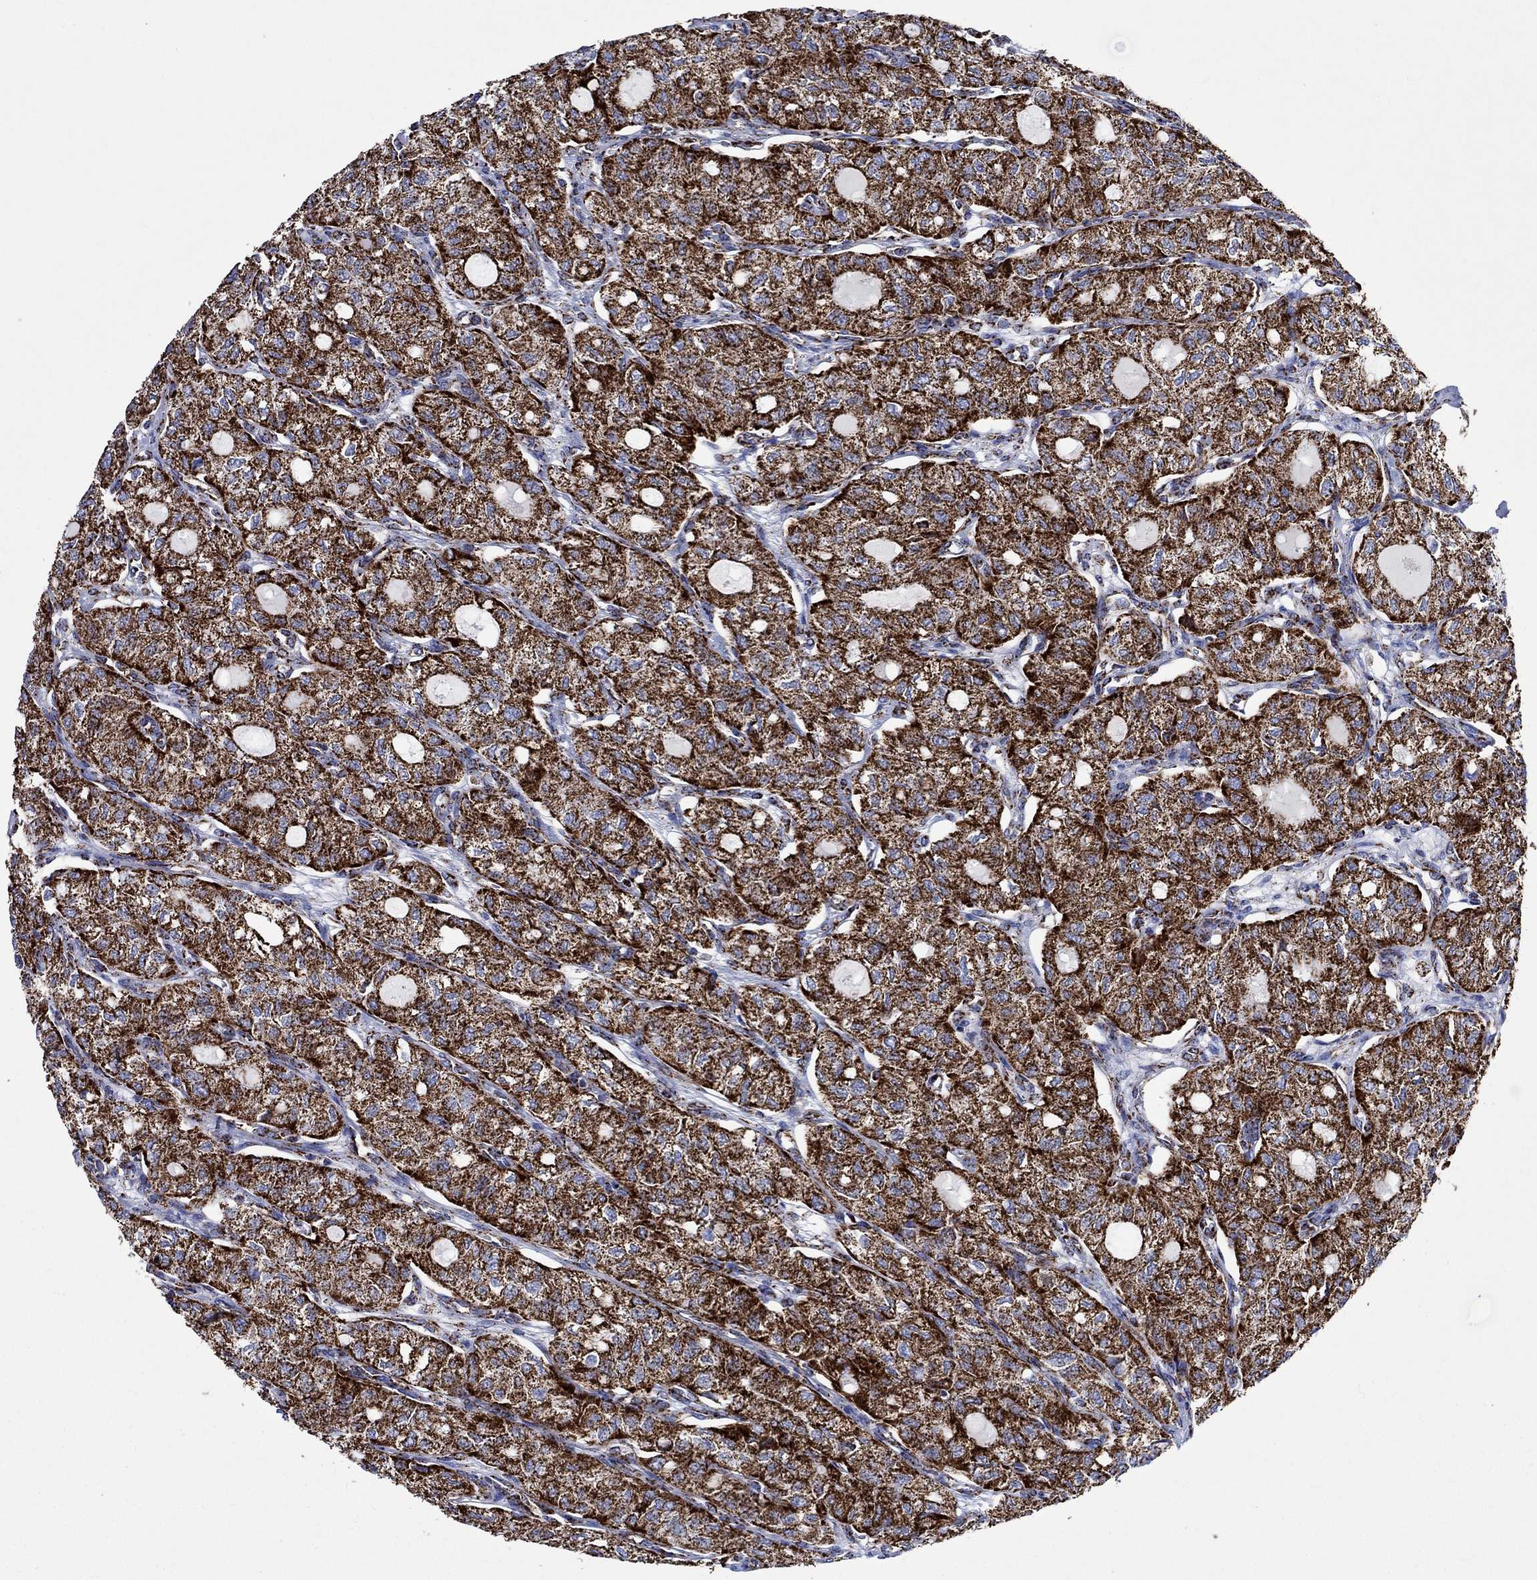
{"staining": {"intensity": "strong", "quantity": ">75%", "location": "cytoplasmic/membranous"}, "tissue": "thyroid cancer", "cell_type": "Tumor cells", "image_type": "cancer", "snomed": [{"axis": "morphology", "description": "Follicular adenoma carcinoma, NOS"}, {"axis": "topography", "description": "Thyroid gland"}], "caption": "IHC (DAB) staining of human thyroid cancer (follicular adenoma carcinoma) displays strong cytoplasmic/membranous protein positivity in approximately >75% of tumor cells. Using DAB (brown) and hematoxylin (blue) stains, captured at high magnification using brightfield microscopy.", "gene": "RCE1", "patient": {"sex": "male", "age": 75}}